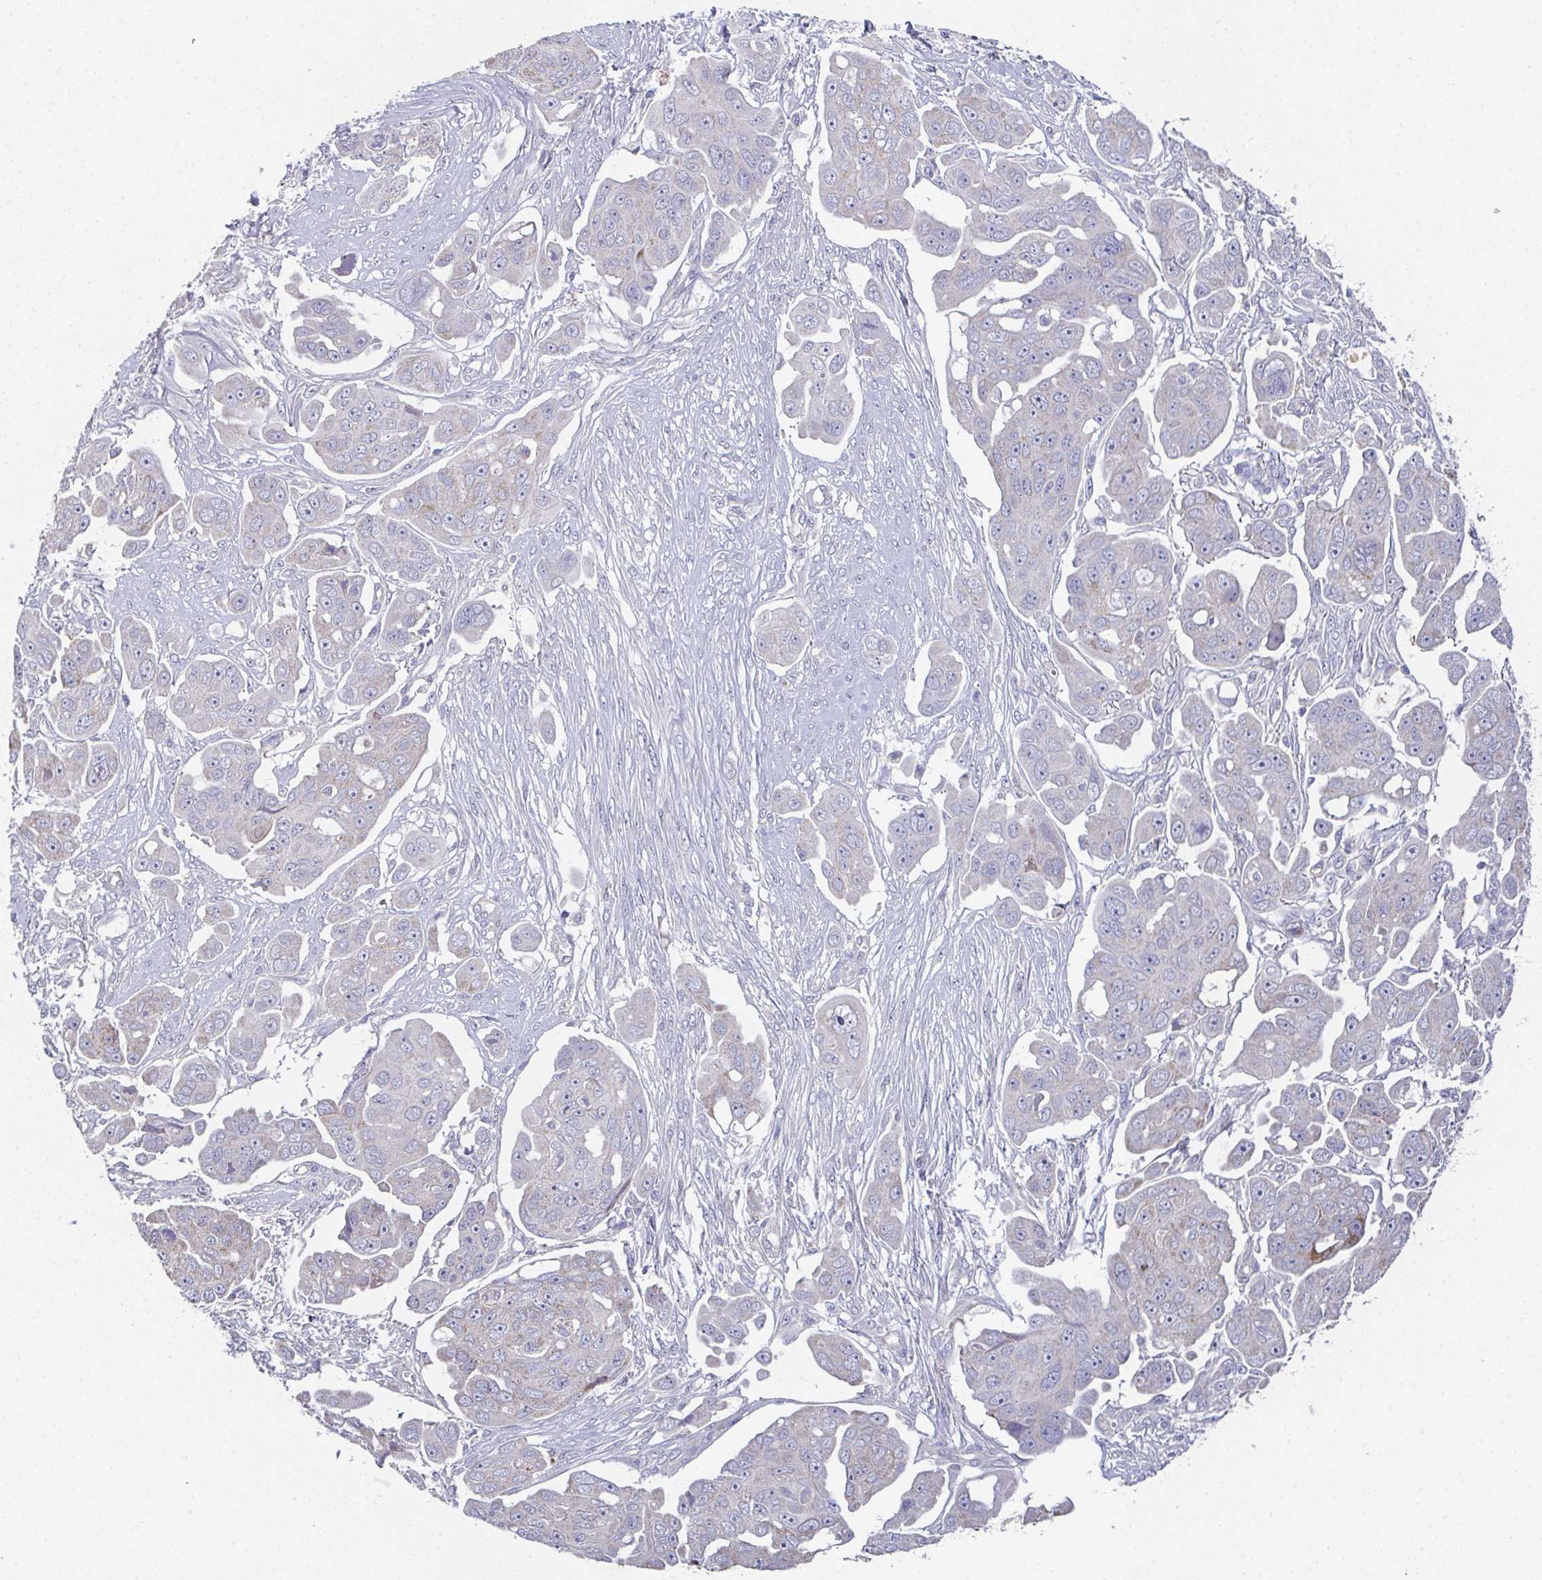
{"staining": {"intensity": "negative", "quantity": "none", "location": "none"}, "tissue": "ovarian cancer", "cell_type": "Tumor cells", "image_type": "cancer", "snomed": [{"axis": "morphology", "description": "Carcinoma, endometroid"}, {"axis": "topography", "description": "Ovary"}], "caption": "Immunohistochemistry micrograph of neoplastic tissue: human ovarian endometroid carcinoma stained with DAB (3,3'-diaminobenzidine) demonstrates no significant protein staining in tumor cells.", "gene": "MT-ND3", "patient": {"sex": "female", "age": 70}}